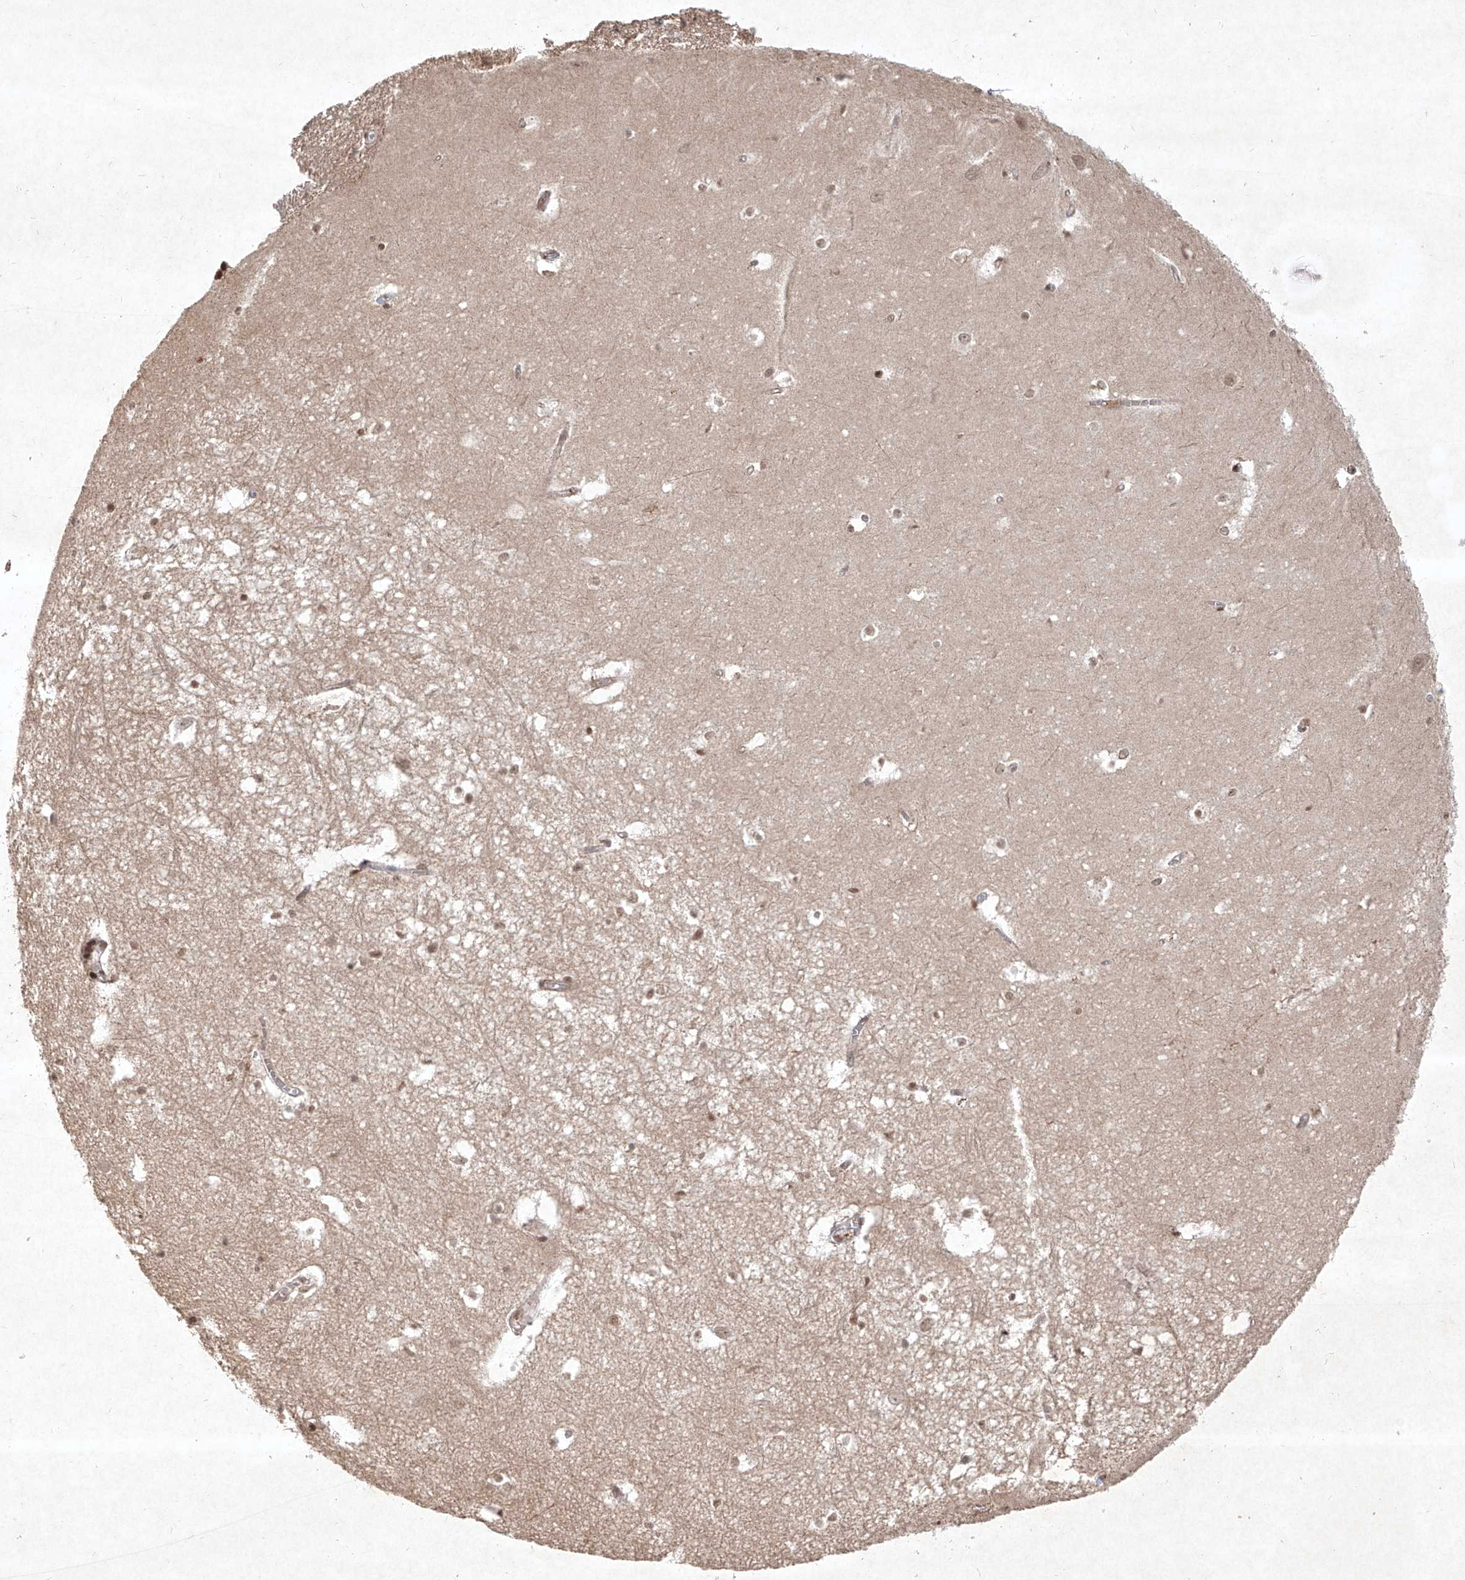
{"staining": {"intensity": "moderate", "quantity": "25%-75%", "location": "nuclear"}, "tissue": "hippocampus", "cell_type": "Glial cells", "image_type": "normal", "snomed": [{"axis": "morphology", "description": "Normal tissue, NOS"}, {"axis": "topography", "description": "Hippocampus"}], "caption": "Brown immunohistochemical staining in benign human hippocampus shows moderate nuclear staining in about 25%-75% of glial cells. The protein is stained brown, and the nuclei are stained in blue (DAB (3,3'-diaminobenzidine) IHC with brightfield microscopy, high magnification).", "gene": "IRF2", "patient": {"sex": "female", "age": 64}}